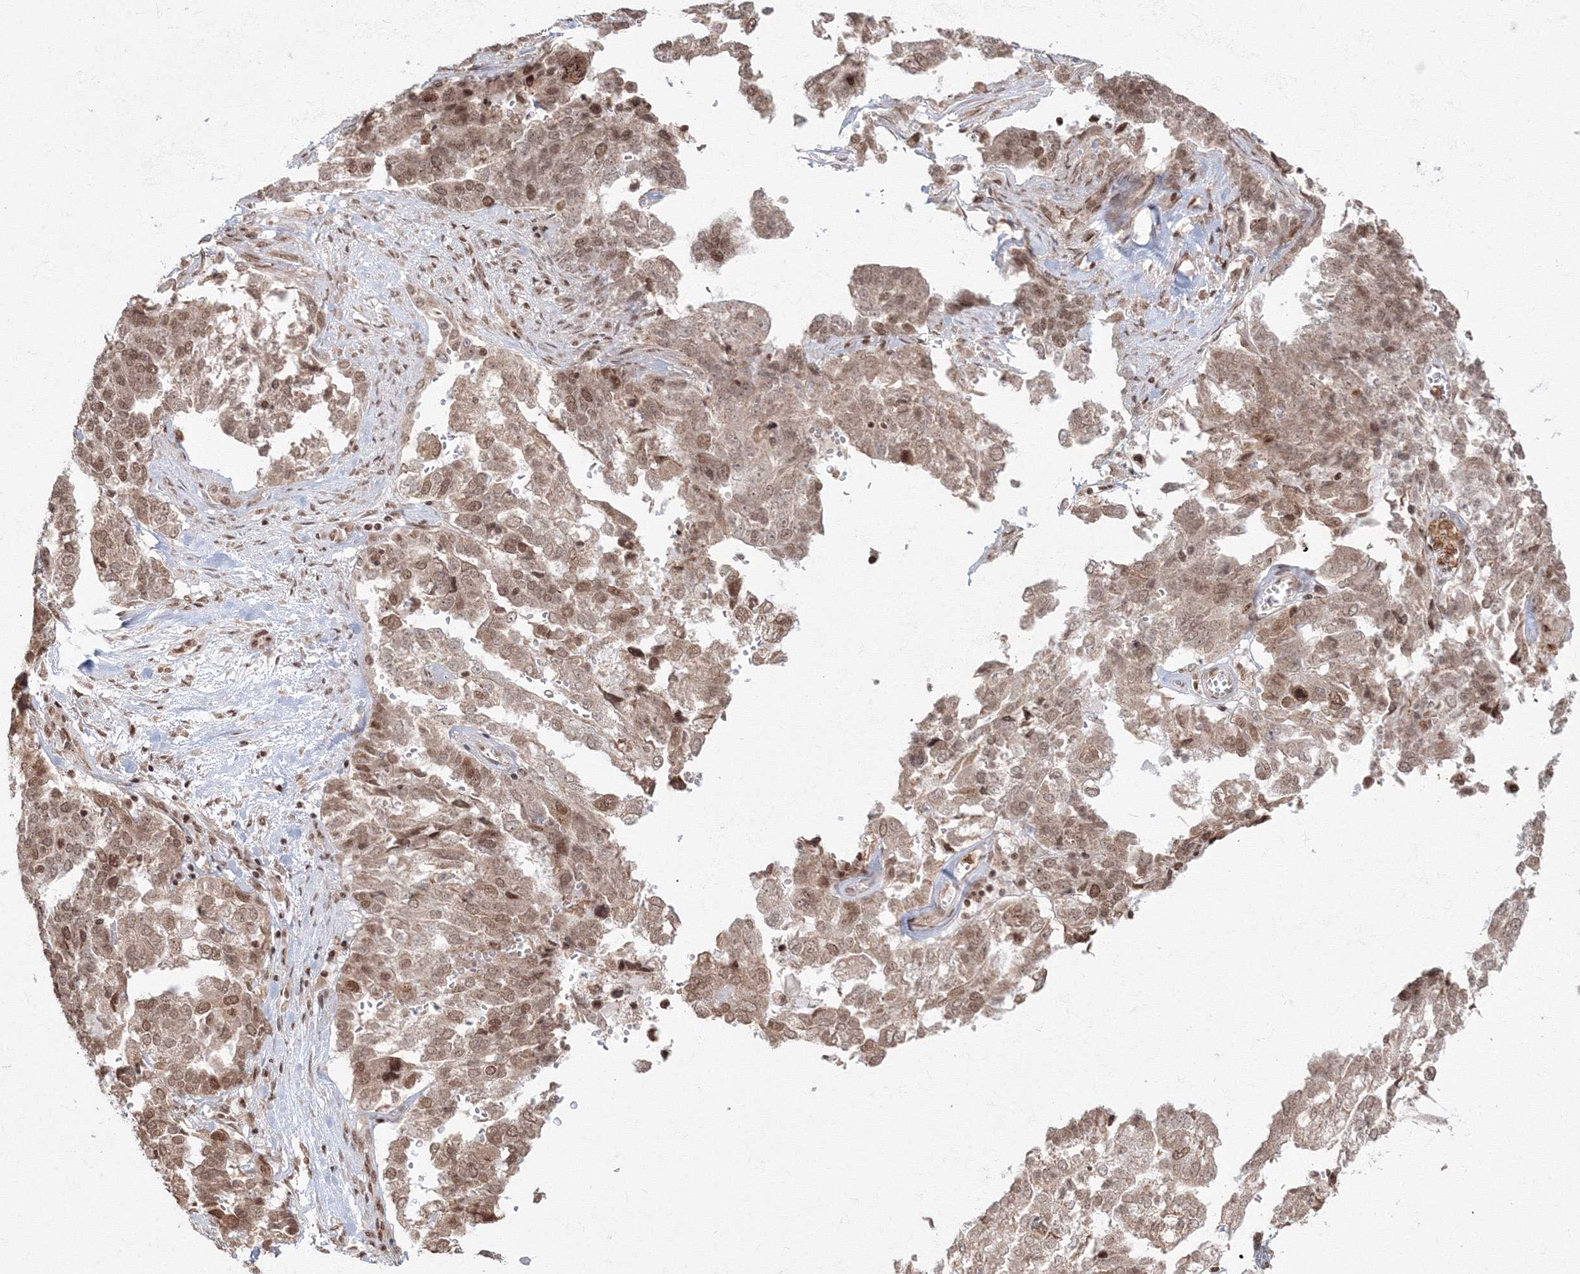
{"staining": {"intensity": "moderate", "quantity": ">75%", "location": "nuclear"}, "tissue": "ovarian cancer", "cell_type": "Tumor cells", "image_type": "cancer", "snomed": [{"axis": "morphology", "description": "Cystadenocarcinoma, serous, NOS"}, {"axis": "topography", "description": "Ovary"}], "caption": "Human ovarian cancer (serous cystadenocarcinoma) stained for a protein (brown) demonstrates moderate nuclear positive positivity in about >75% of tumor cells.", "gene": "KIF20A", "patient": {"sex": "female", "age": 44}}